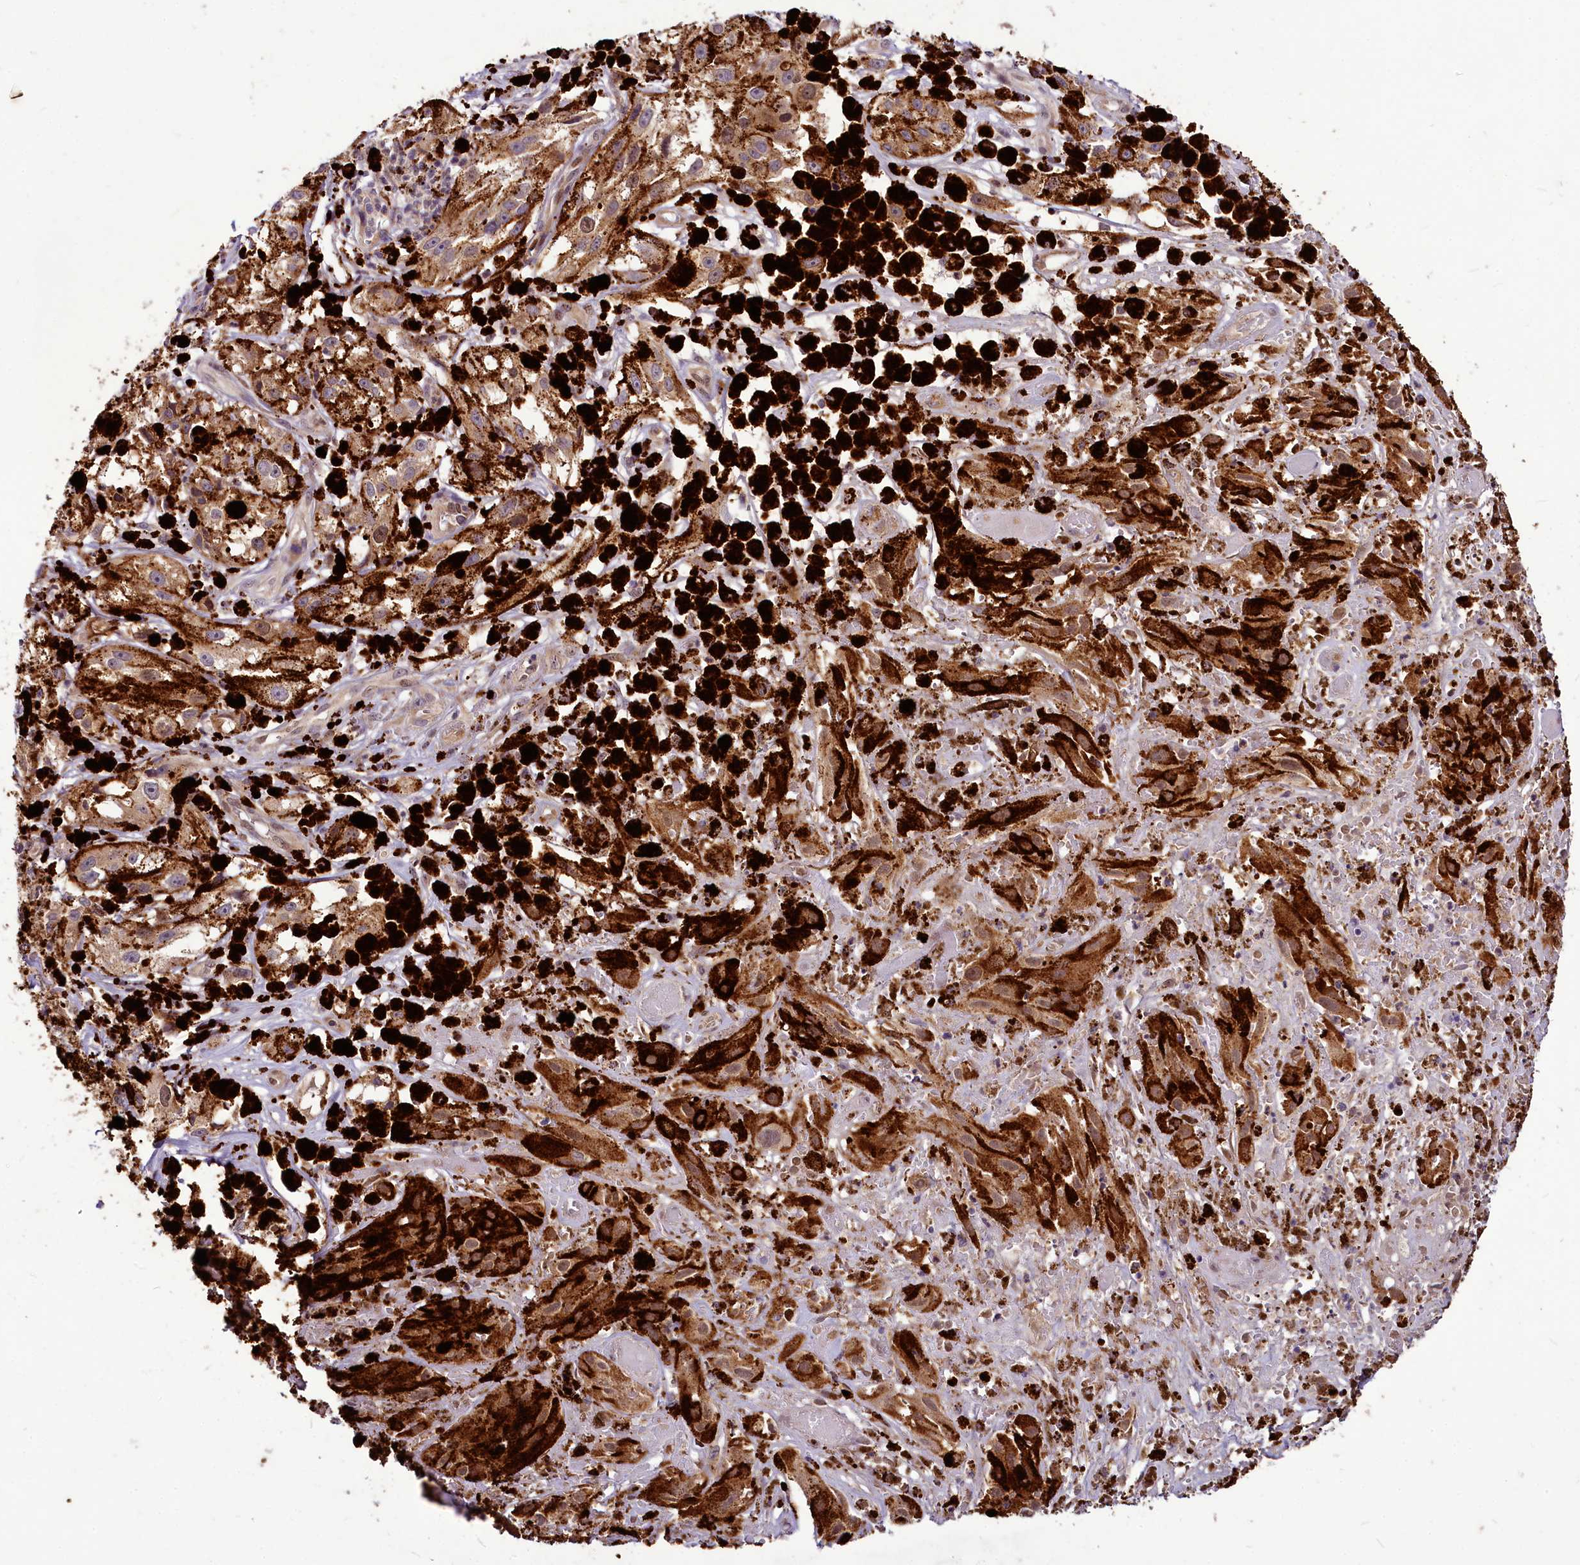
{"staining": {"intensity": "negative", "quantity": "none", "location": "none"}, "tissue": "melanoma", "cell_type": "Tumor cells", "image_type": "cancer", "snomed": [{"axis": "morphology", "description": "Malignant melanoma, NOS"}, {"axis": "topography", "description": "Skin"}], "caption": "Tumor cells show no significant positivity in melanoma.", "gene": "C11orf86", "patient": {"sex": "male", "age": 88}}